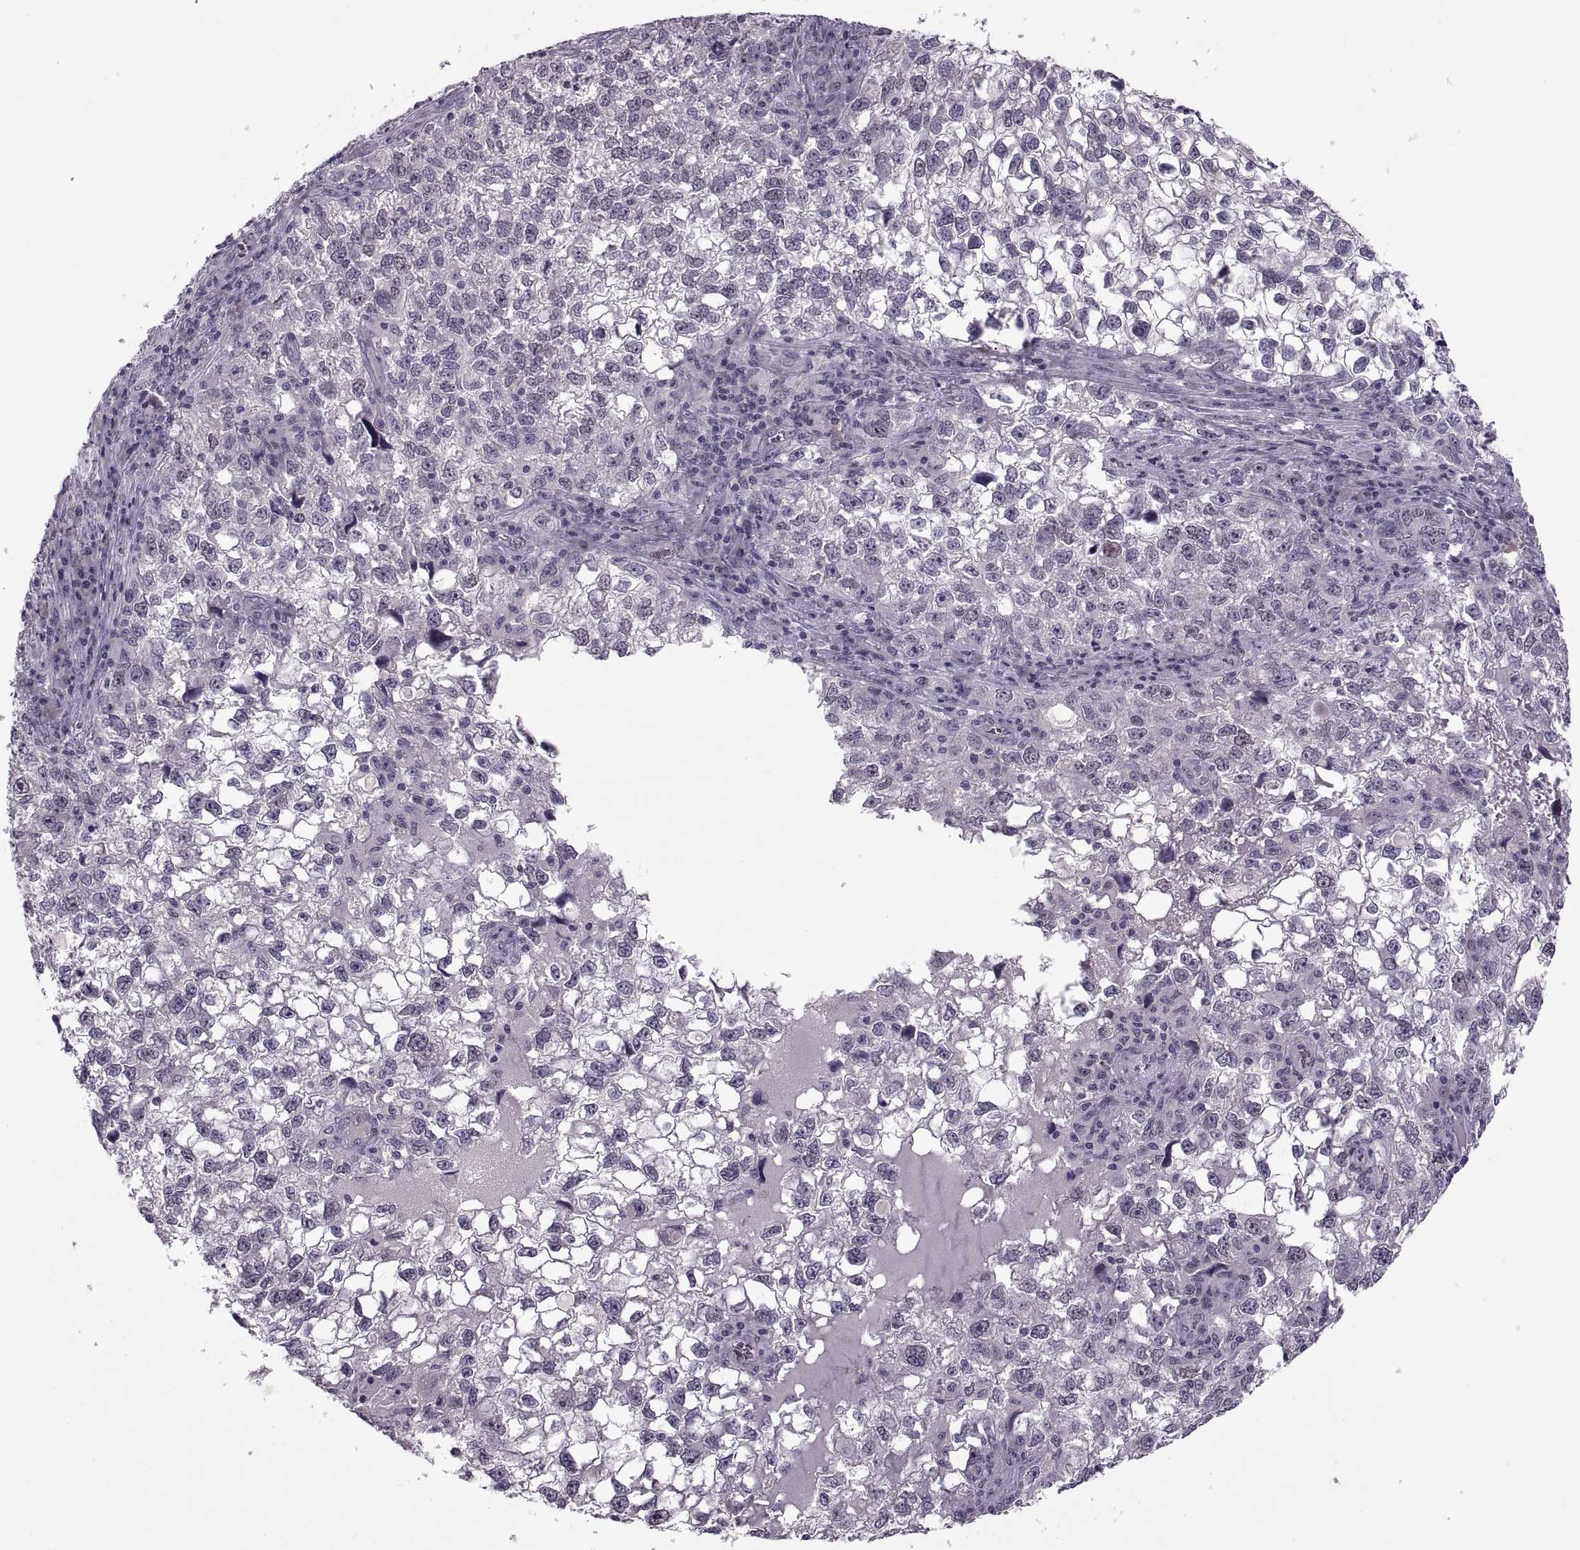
{"staining": {"intensity": "negative", "quantity": "none", "location": "none"}, "tissue": "cervical cancer", "cell_type": "Tumor cells", "image_type": "cancer", "snomed": [{"axis": "morphology", "description": "Squamous cell carcinoma, NOS"}, {"axis": "topography", "description": "Cervix"}], "caption": "There is no significant positivity in tumor cells of squamous cell carcinoma (cervical).", "gene": "CACNA1F", "patient": {"sex": "female", "age": 55}}